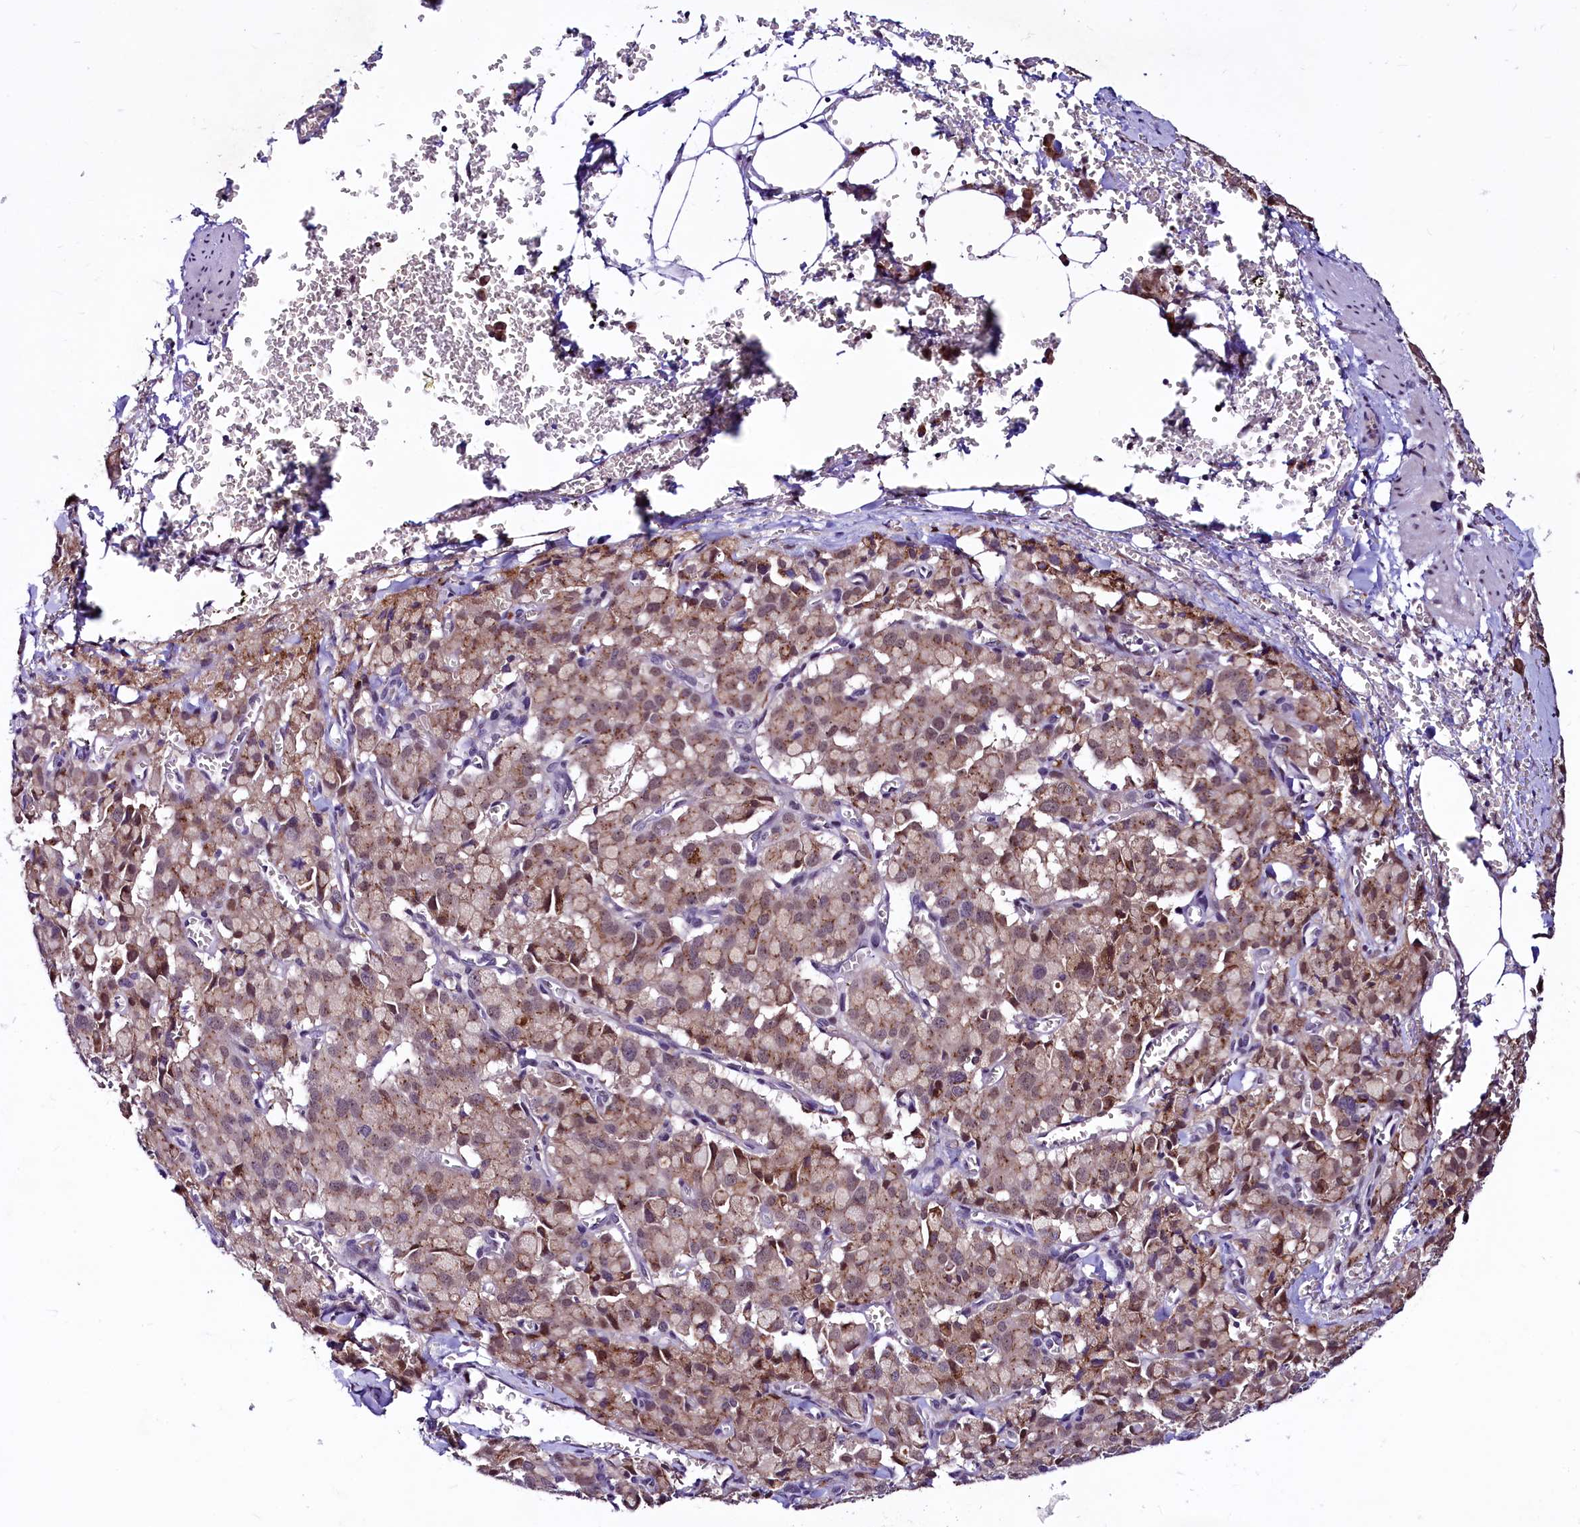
{"staining": {"intensity": "moderate", "quantity": ">75%", "location": "cytoplasmic/membranous,nuclear"}, "tissue": "pancreatic cancer", "cell_type": "Tumor cells", "image_type": "cancer", "snomed": [{"axis": "morphology", "description": "Adenocarcinoma, NOS"}, {"axis": "topography", "description": "Pancreas"}], "caption": "A photomicrograph of pancreatic cancer (adenocarcinoma) stained for a protein demonstrates moderate cytoplasmic/membranous and nuclear brown staining in tumor cells.", "gene": "LEUTX", "patient": {"sex": "male", "age": 65}}